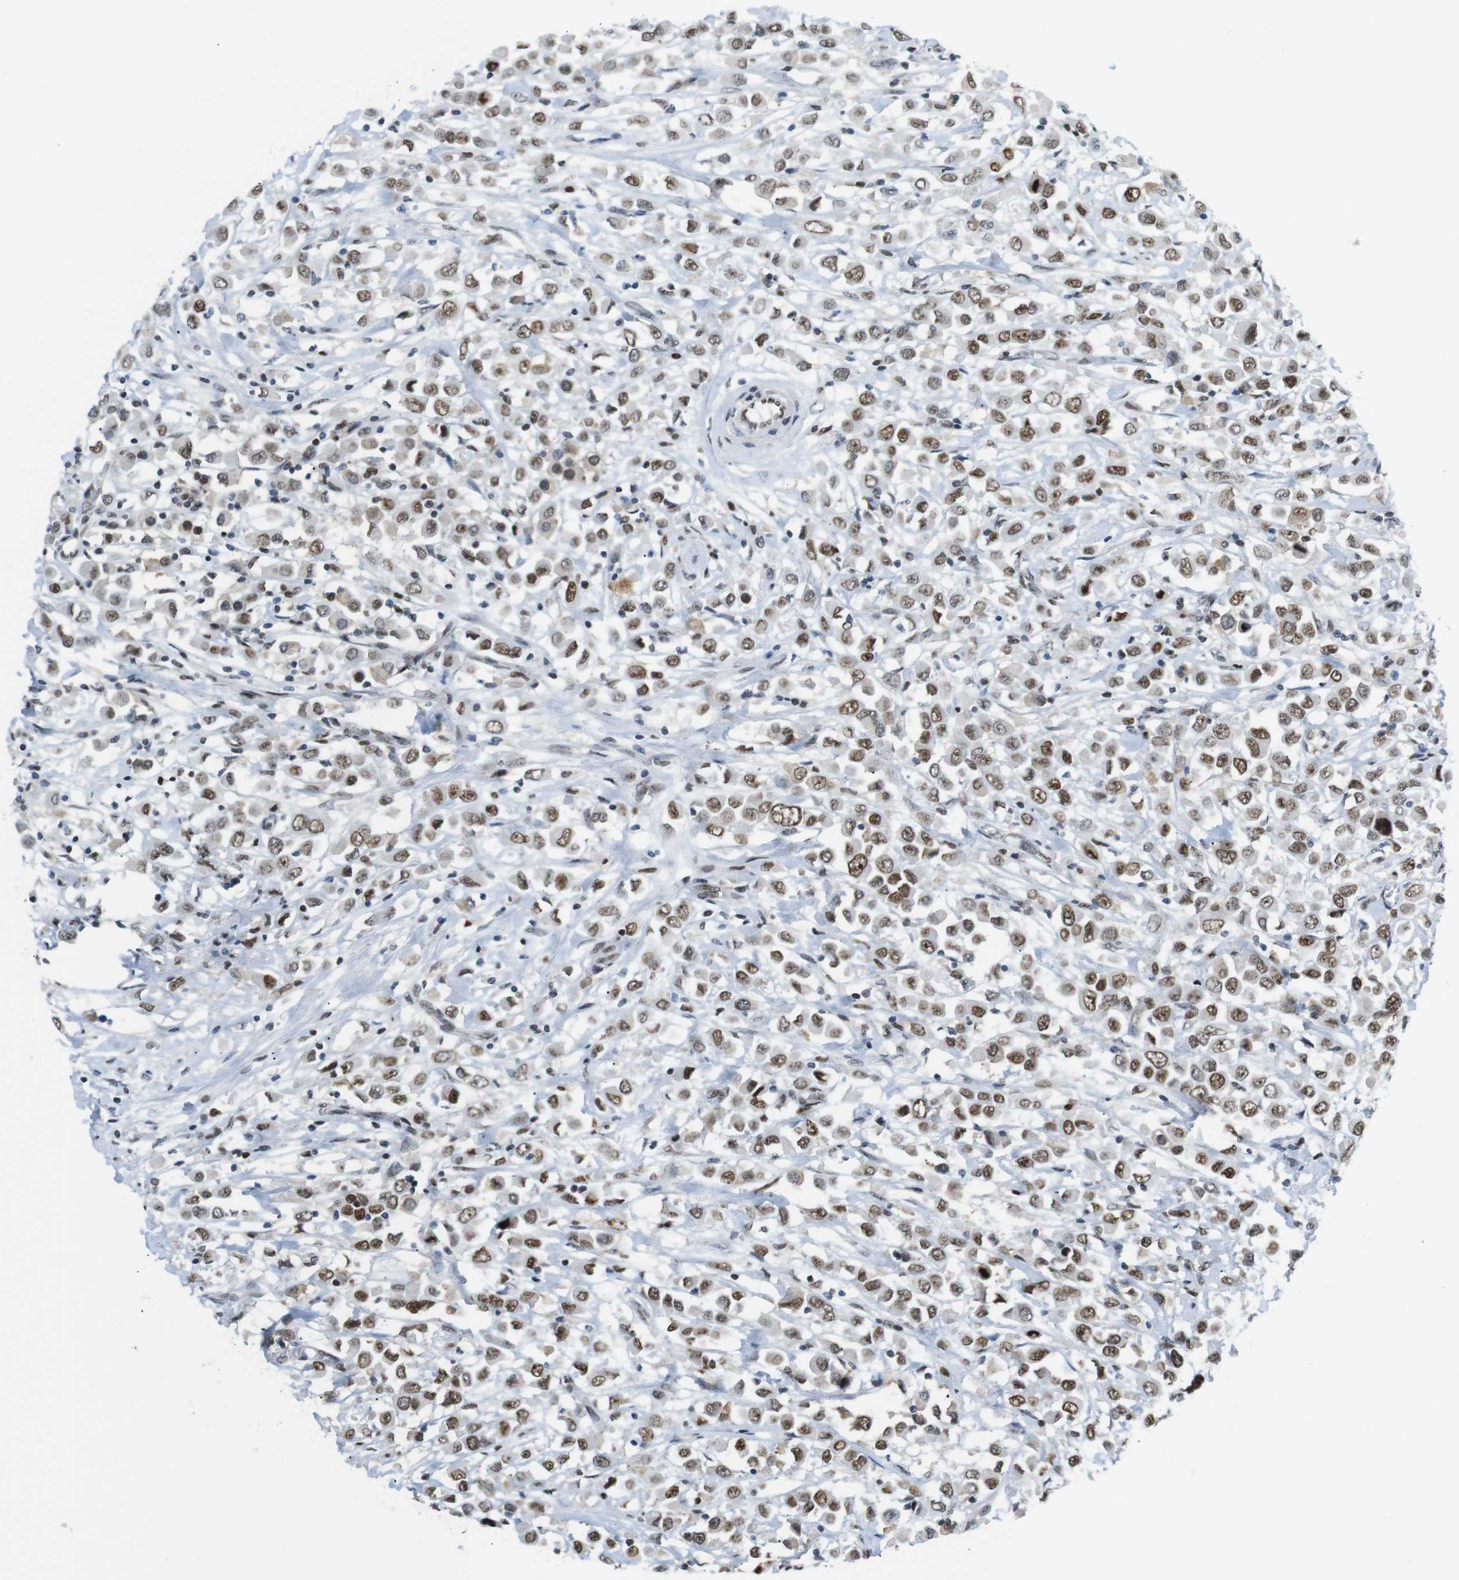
{"staining": {"intensity": "moderate", "quantity": ">75%", "location": "nuclear"}, "tissue": "breast cancer", "cell_type": "Tumor cells", "image_type": "cancer", "snomed": [{"axis": "morphology", "description": "Duct carcinoma"}, {"axis": "topography", "description": "Breast"}], "caption": "IHC of breast cancer (intraductal carcinoma) exhibits medium levels of moderate nuclear staining in approximately >75% of tumor cells. (DAB IHC, brown staining for protein, blue staining for nuclei).", "gene": "RIOX2", "patient": {"sex": "female", "age": 61}}